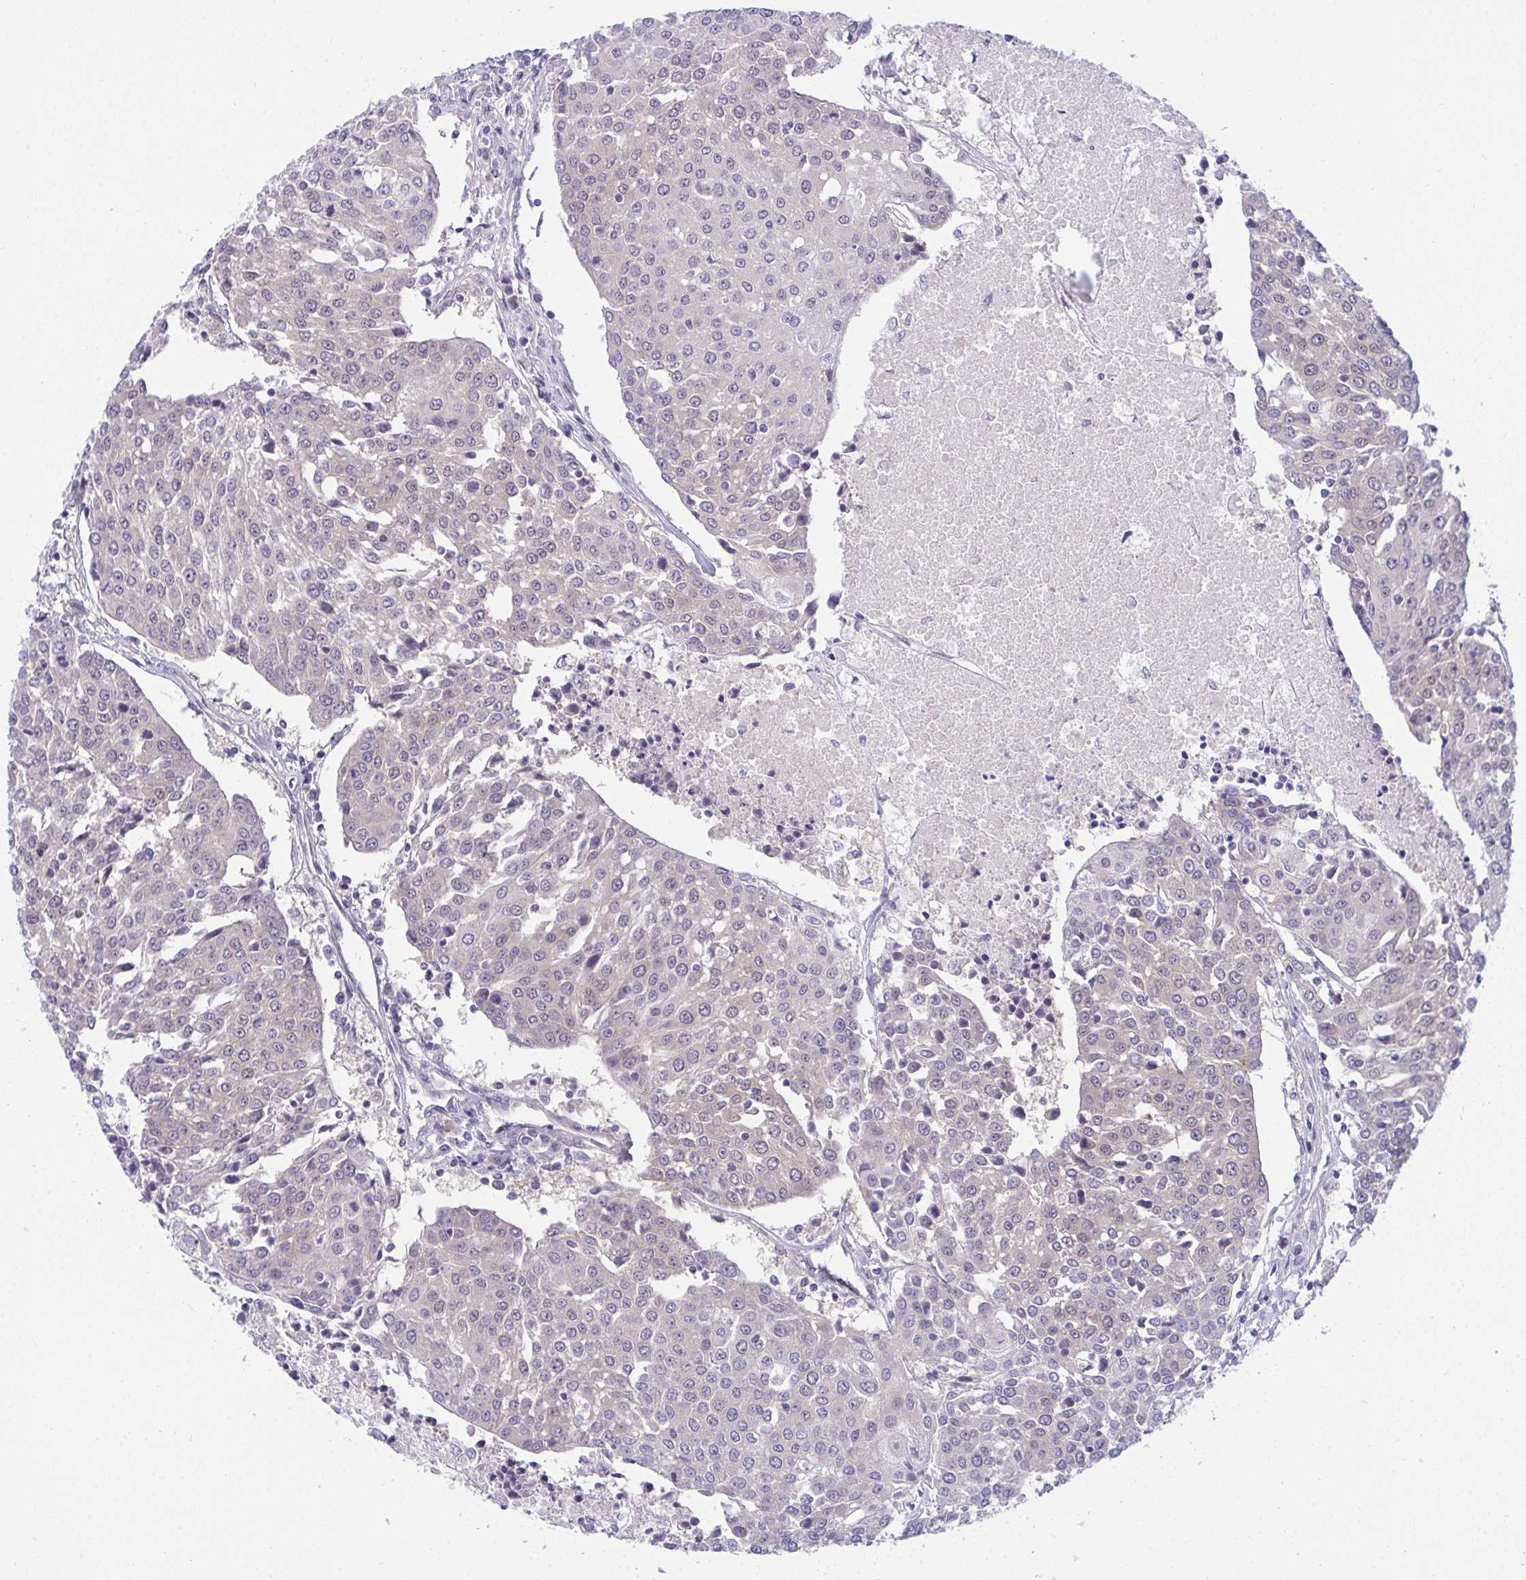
{"staining": {"intensity": "negative", "quantity": "none", "location": "none"}, "tissue": "urothelial cancer", "cell_type": "Tumor cells", "image_type": "cancer", "snomed": [{"axis": "morphology", "description": "Urothelial carcinoma, High grade"}, {"axis": "topography", "description": "Urinary bladder"}], "caption": "Human urothelial carcinoma (high-grade) stained for a protein using IHC exhibits no positivity in tumor cells.", "gene": "HOXD12", "patient": {"sex": "female", "age": 85}}